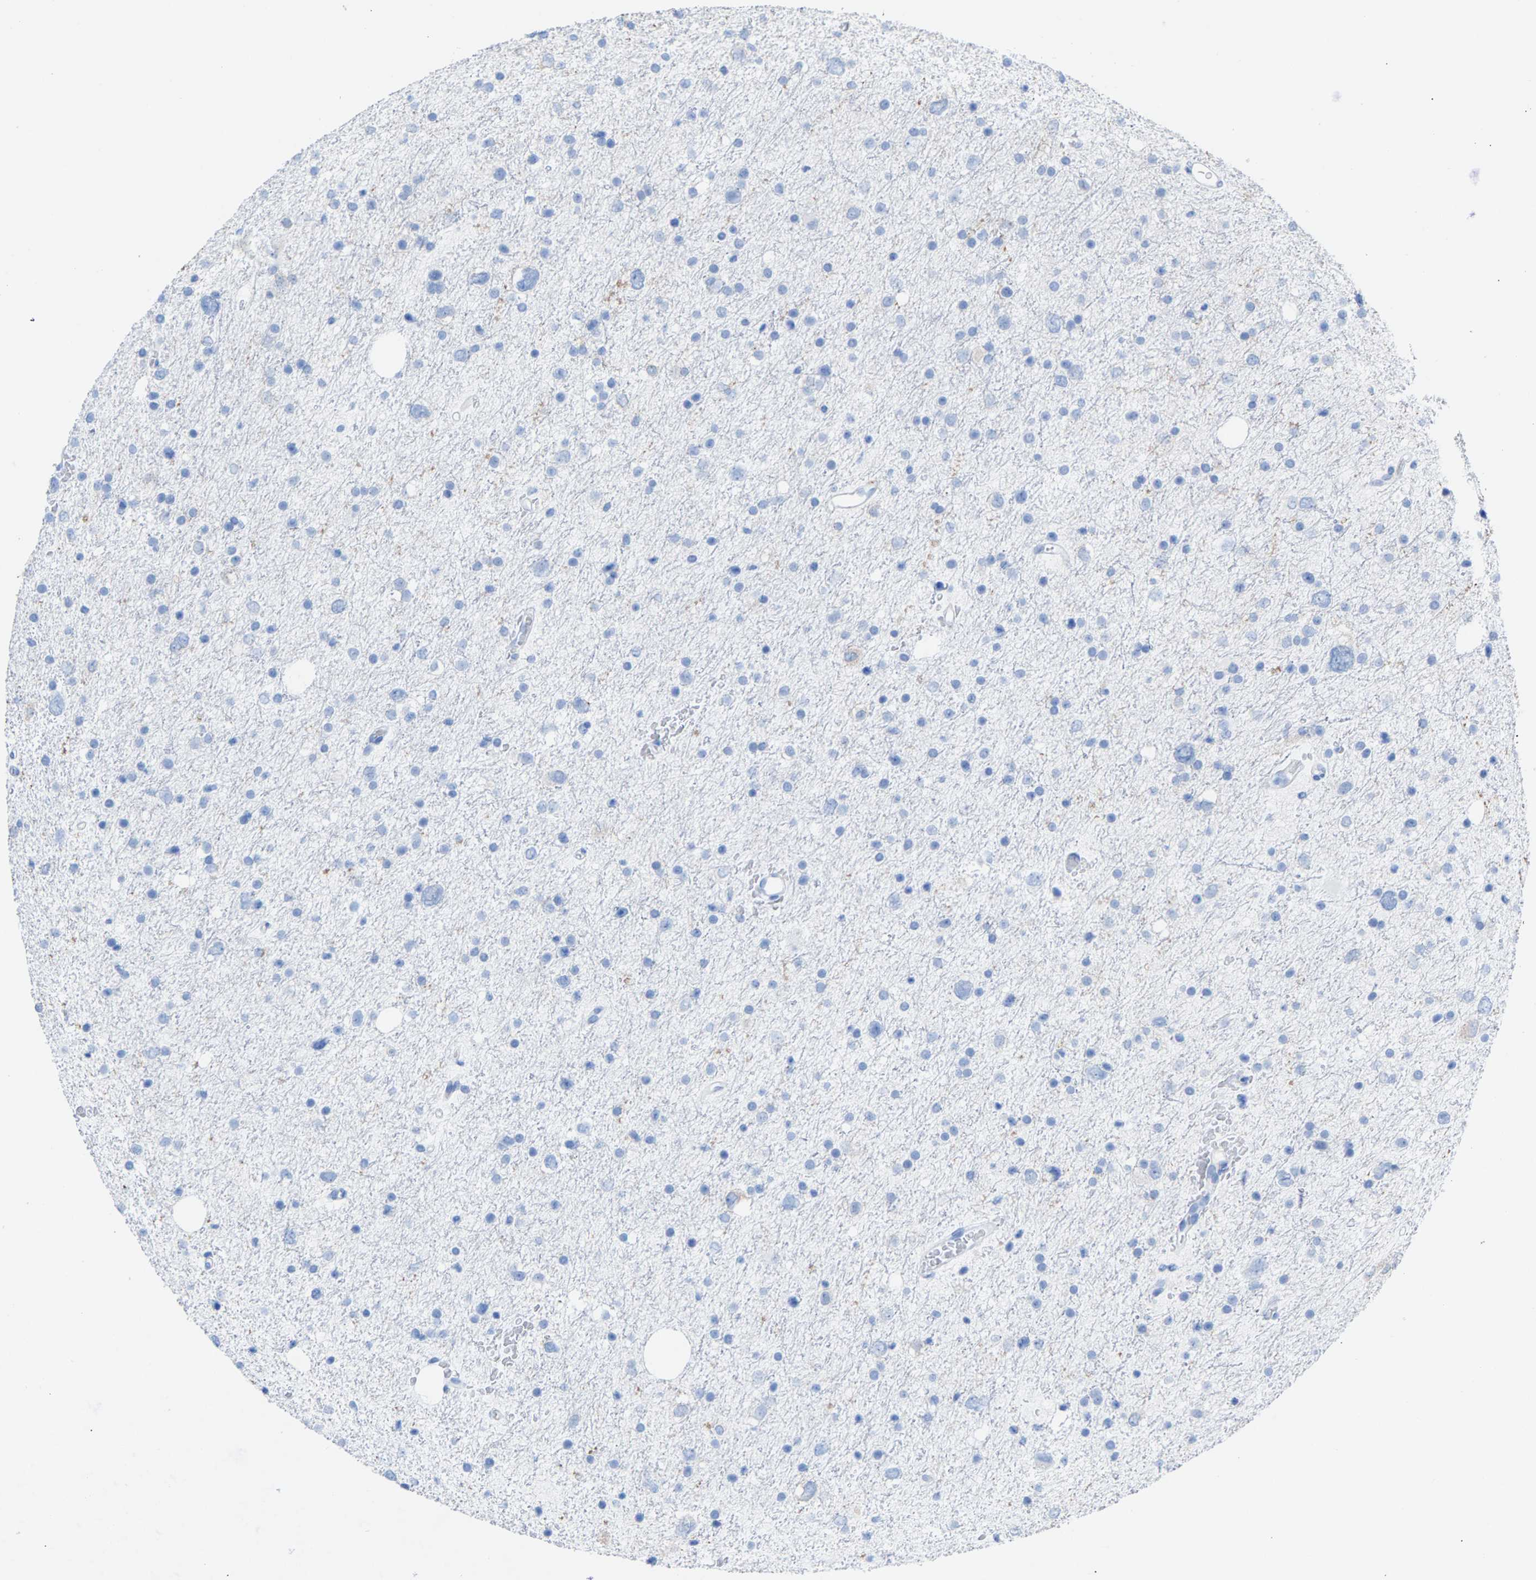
{"staining": {"intensity": "negative", "quantity": "none", "location": "none"}, "tissue": "glioma", "cell_type": "Tumor cells", "image_type": "cancer", "snomed": [{"axis": "morphology", "description": "Glioma, malignant, Low grade"}, {"axis": "topography", "description": "Brain"}], "caption": "Tumor cells show no significant positivity in glioma.", "gene": "CPA1", "patient": {"sex": "female", "age": 37}}